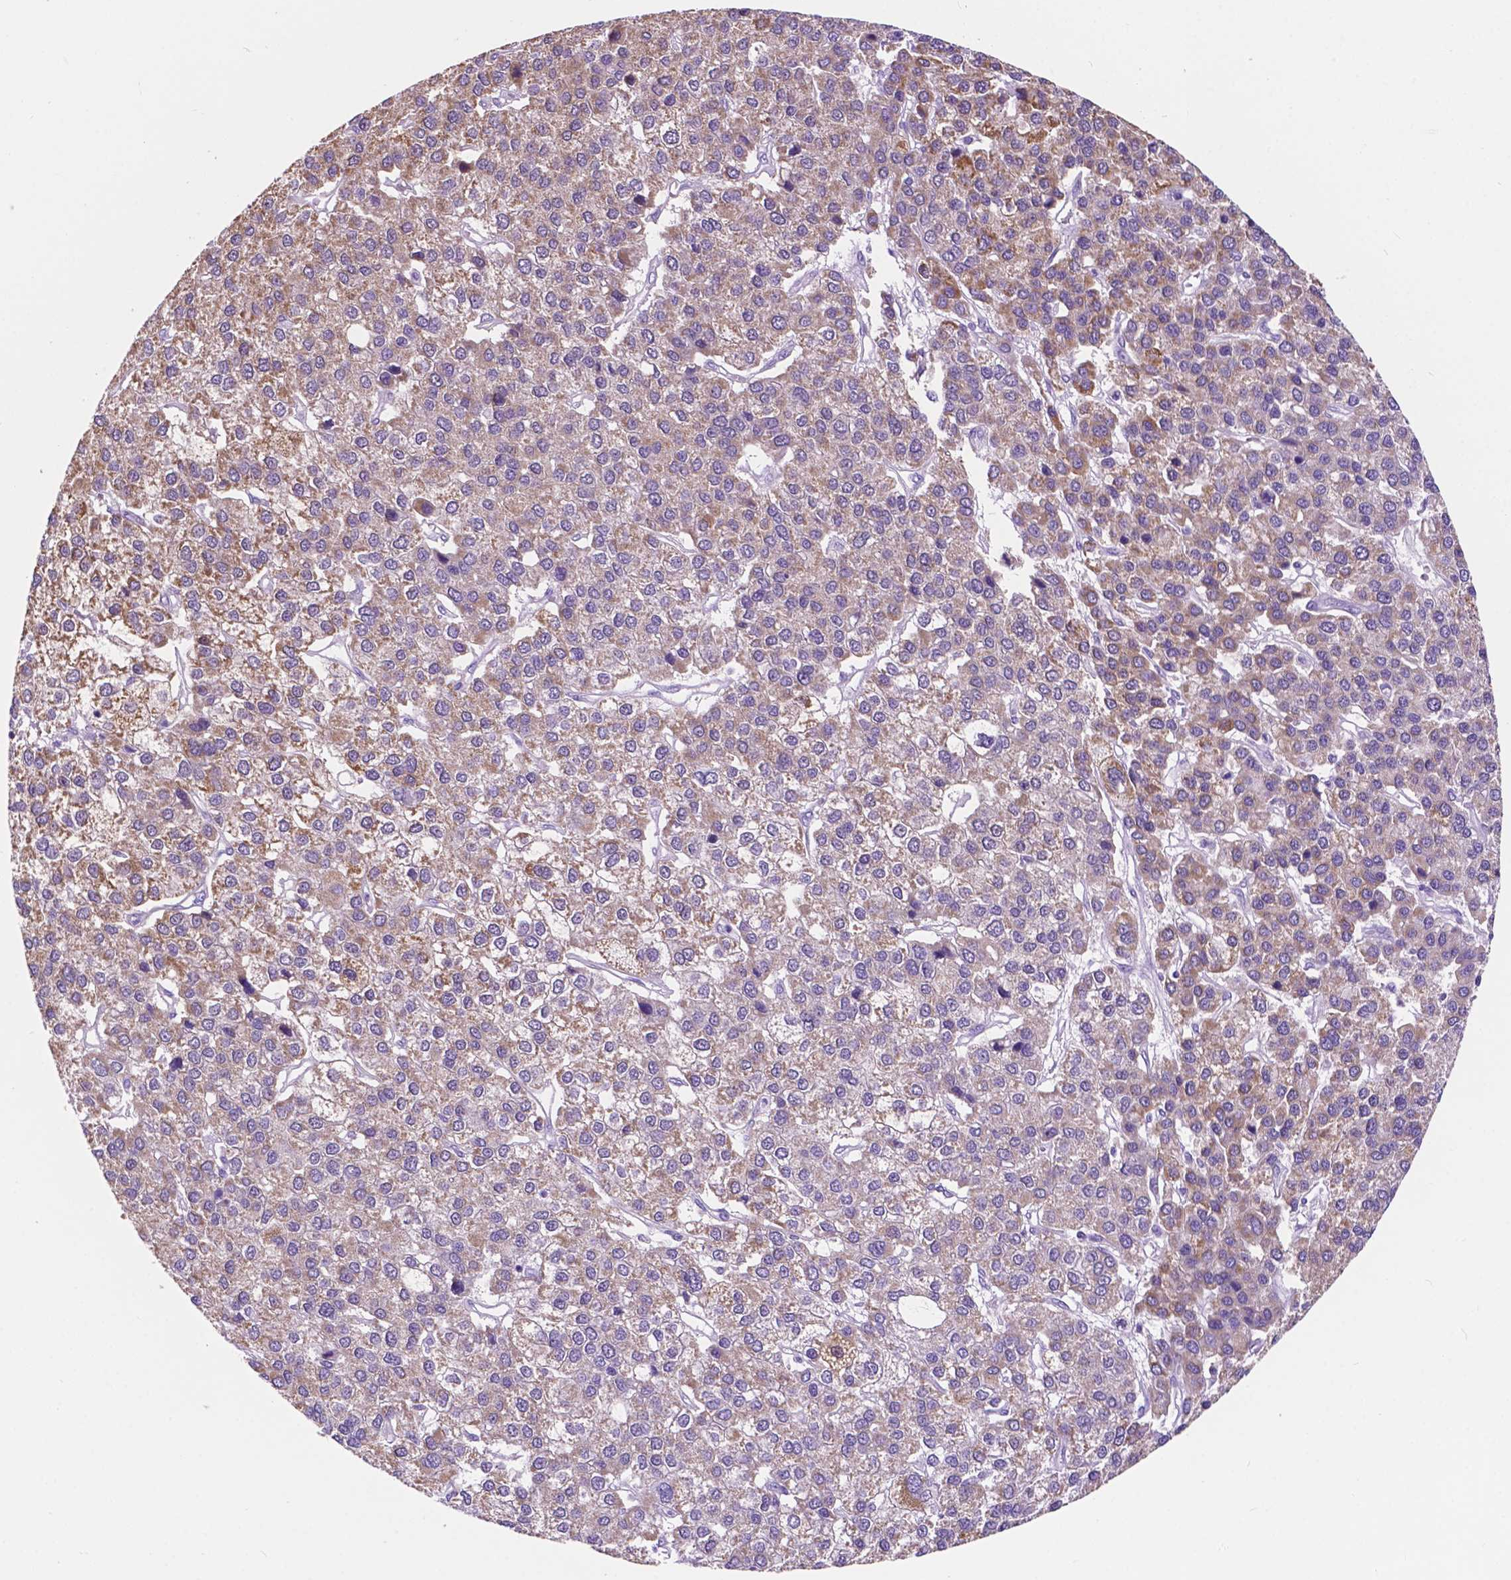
{"staining": {"intensity": "weak", "quantity": "25%-75%", "location": "cytoplasmic/membranous"}, "tissue": "liver cancer", "cell_type": "Tumor cells", "image_type": "cancer", "snomed": [{"axis": "morphology", "description": "Carcinoma, Hepatocellular, NOS"}, {"axis": "topography", "description": "Liver"}], "caption": "Tumor cells display weak cytoplasmic/membranous staining in about 25%-75% of cells in hepatocellular carcinoma (liver). (DAB = brown stain, brightfield microscopy at high magnification).", "gene": "TRPV5", "patient": {"sex": "female", "age": 41}}